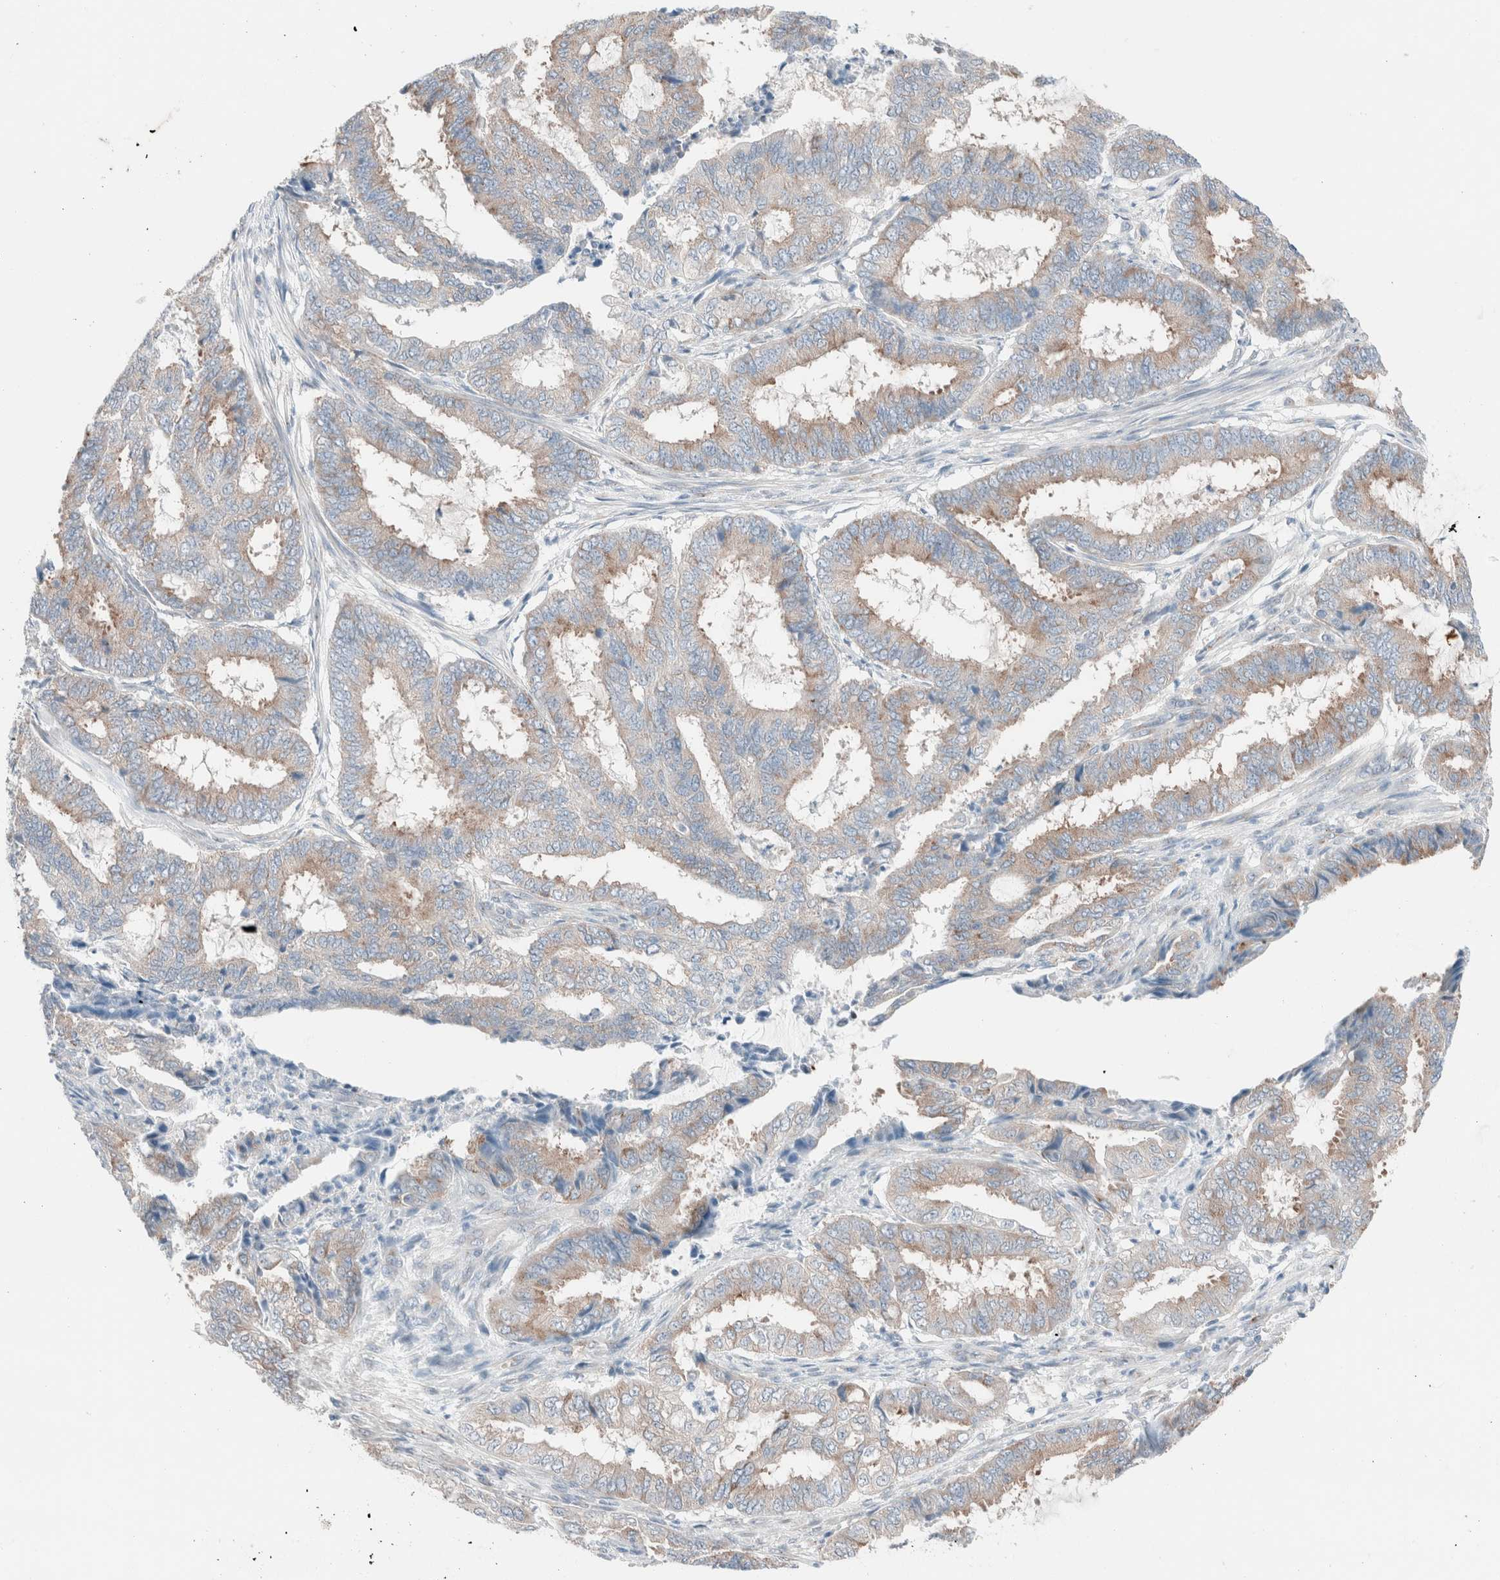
{"staining": {"intensity": "weak", "quantity": ">75%", "location": "cytoplasmic/membranous"}, "tissue": "endometrial cancer", "cell_type": "Tumor cells", "image_type": "cancer", "snomed": [{"axis": "morphology", "description": "Adenocarcinoma, NOS"}, {"axis": "topography", "description": "Endometrium"}], "caption": "An immunohistochemistry (IHC) image of neoplastic tissue is shown. Protein staining in brown shows weak cytoplasmic/membranous positivity in endometrial cancer within tumor cells.", "gene": "CASC3", "patient": {"sex": "female", "age": 51}}